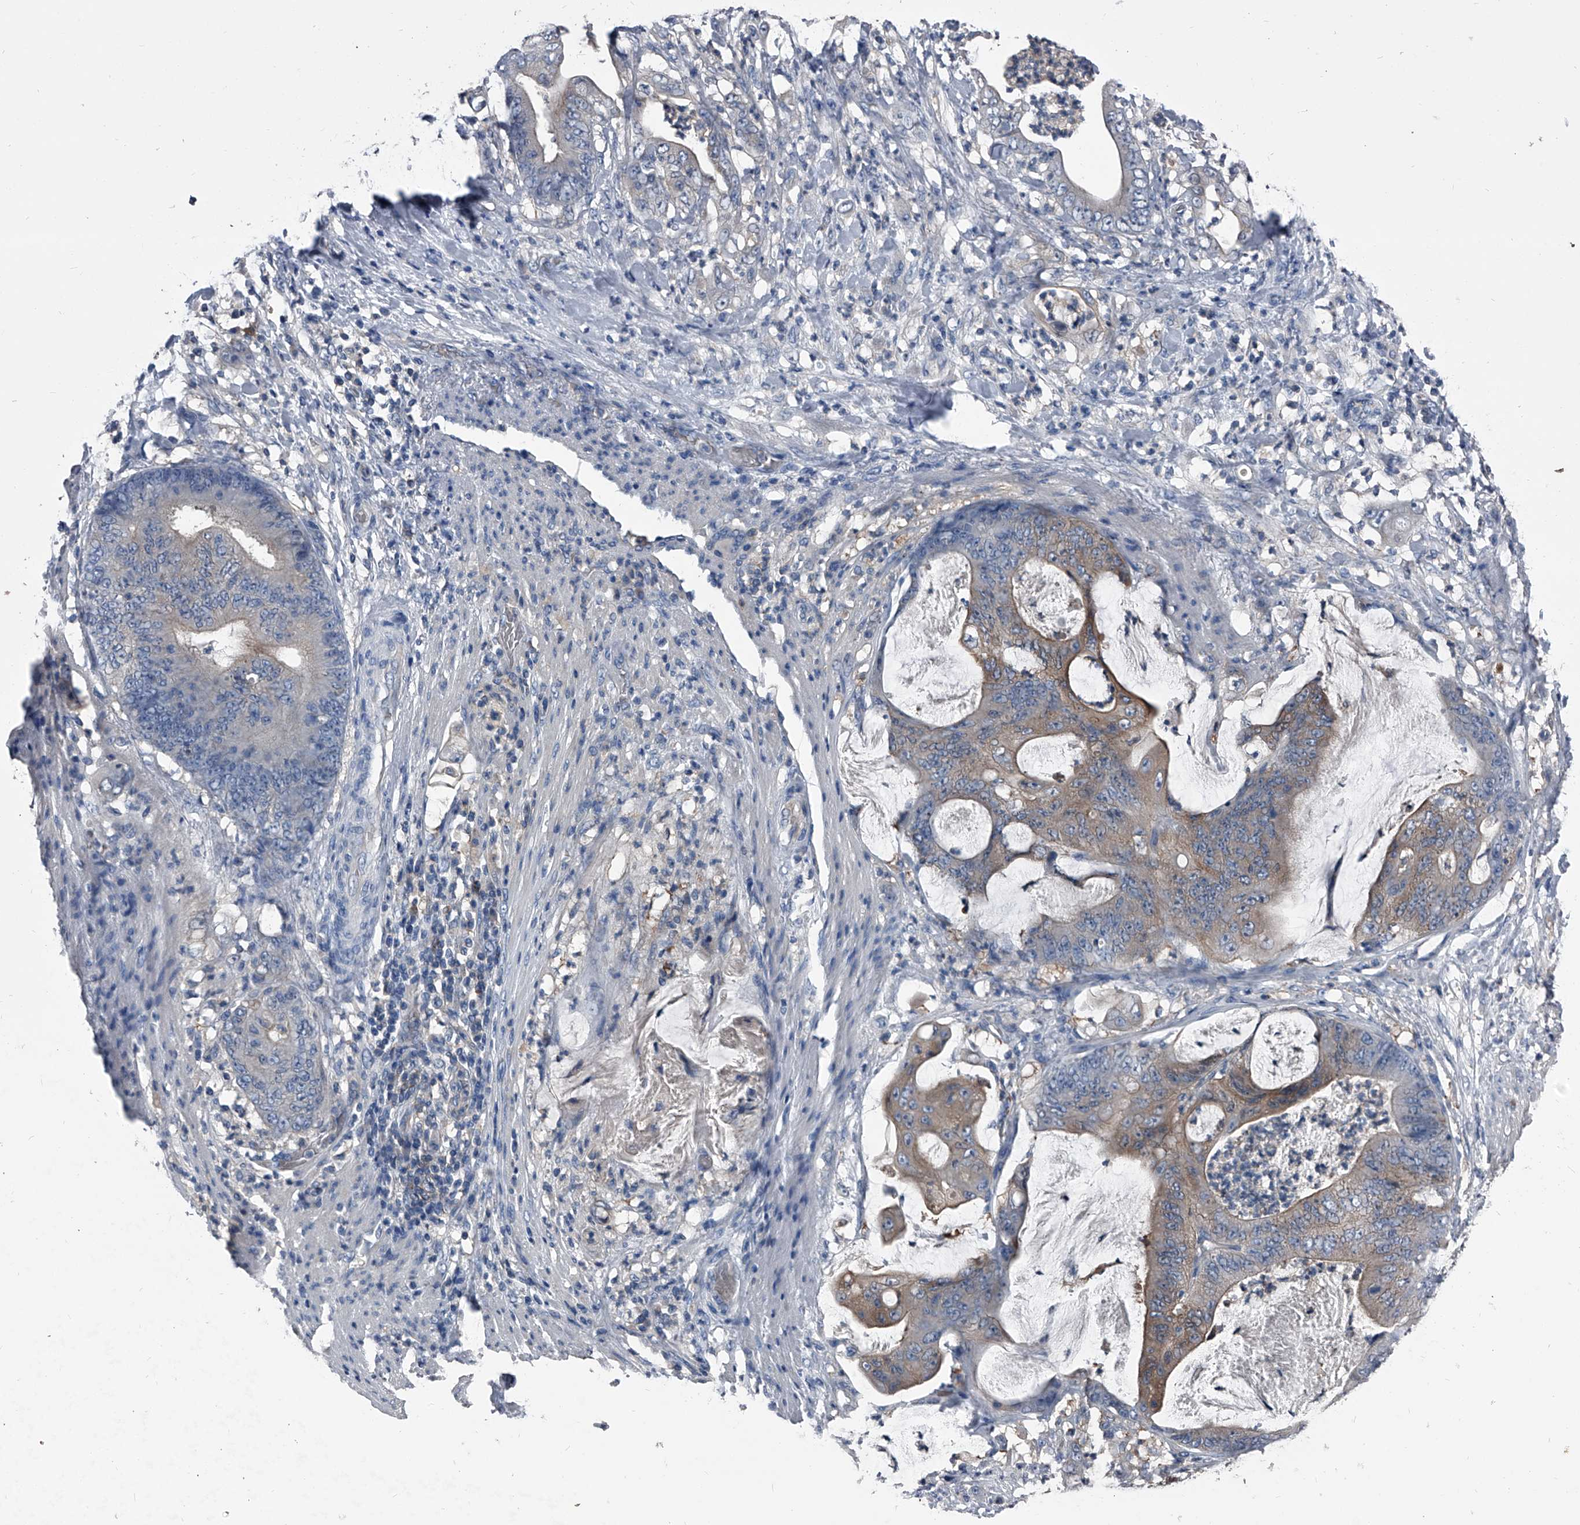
{"staining": {"intensity": "weak", "quantity": "25%-75%", "location": "cytoplasmic/membranous"}, "tissue": "stomach cancer", "cell_type": "Tumor cells", "image_type": "cancer", "snomed": [{"axis": "morphology", "description": "Adenocarcinoma, NOS"}, {"axis": "topography", "description": "Stomach"}], "caption": "DAB (3,3'-diaminobenzidine) immunohistochemical staining of human stomach adenocarcinoma demonstrates weak cytoplasmic/membranous protein expression in about 25%-75% of tumor cells.", "gene": "KIF13A", "patient": {"sex": "female", "age": 73}}